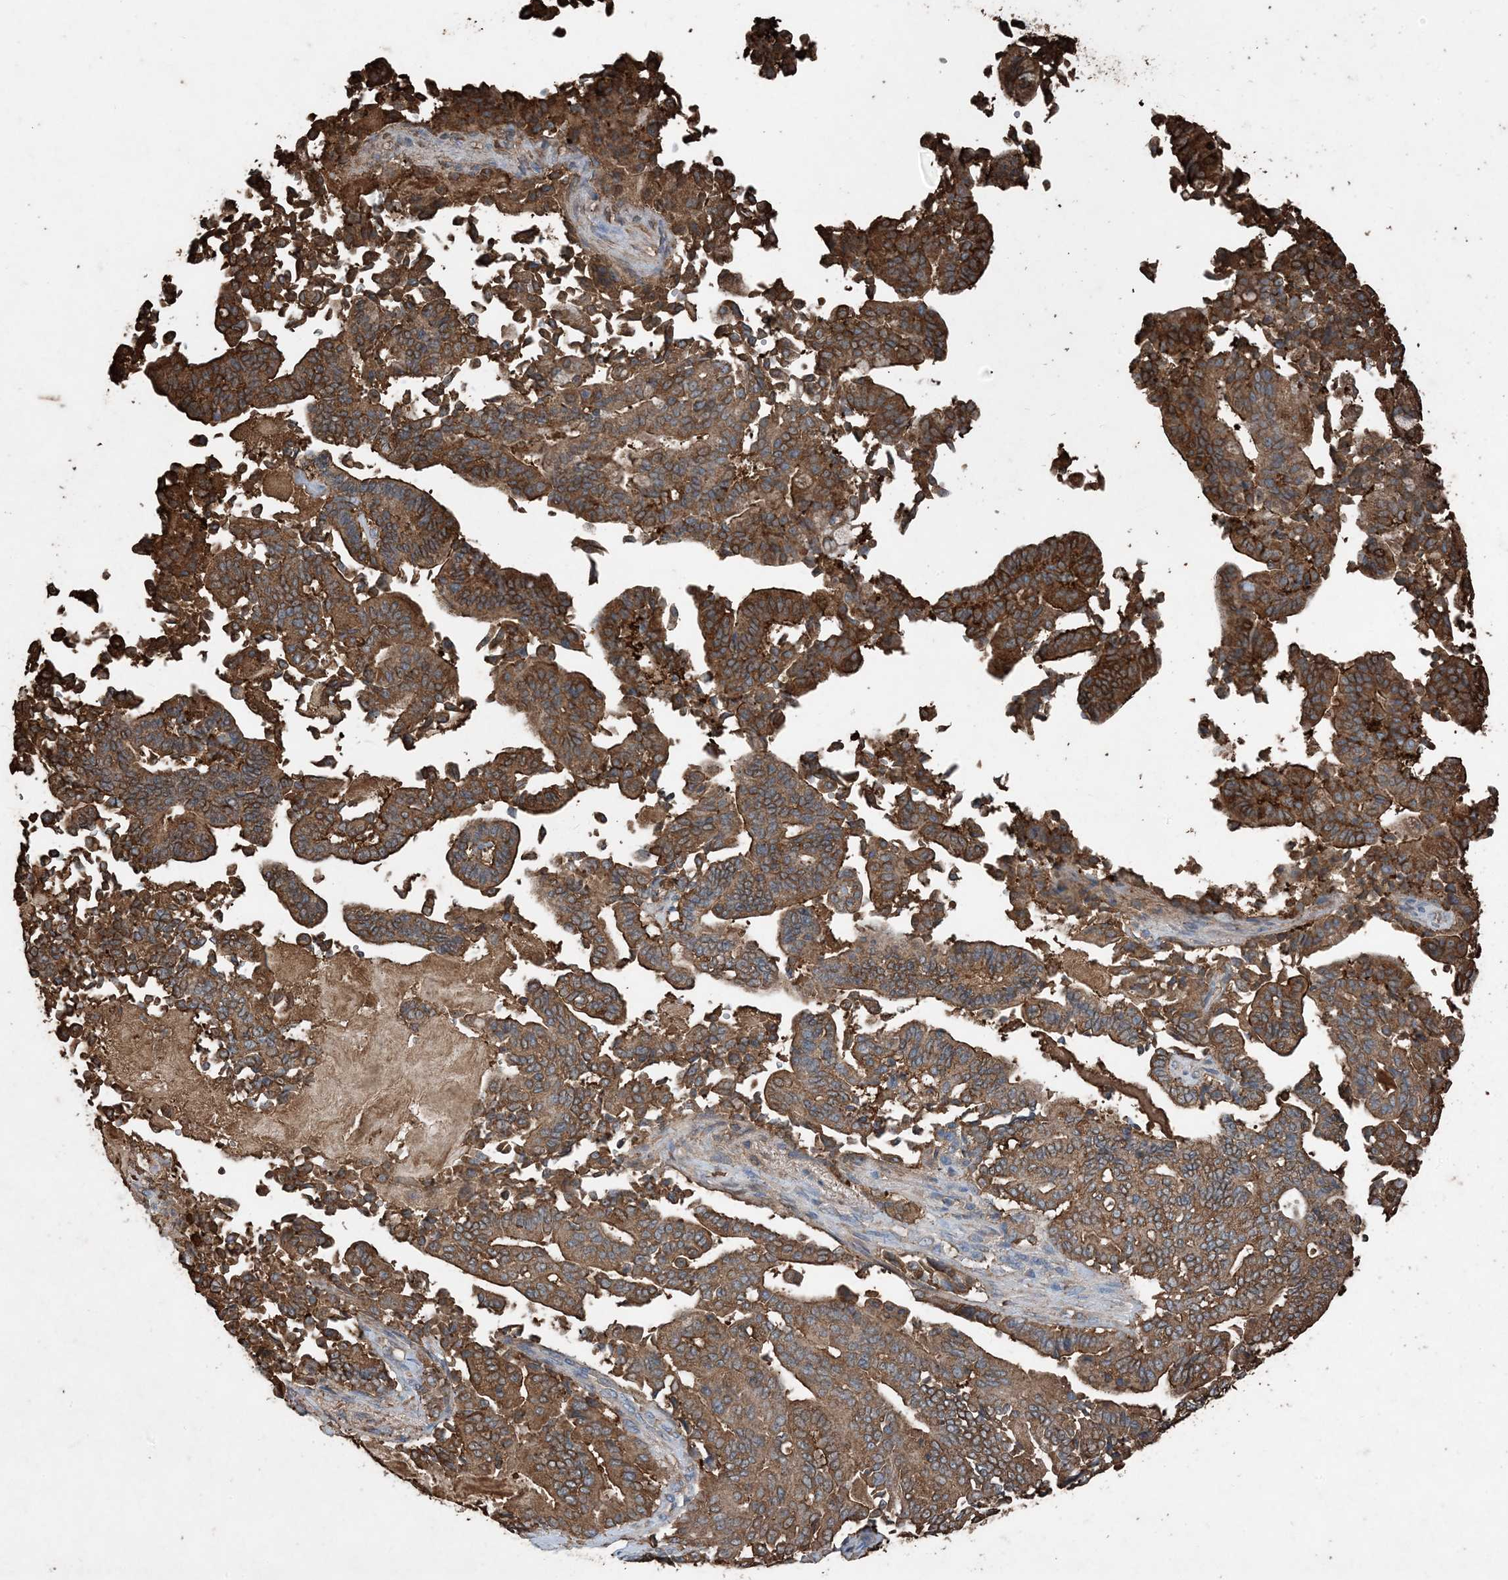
{"staining": {"intensity": "strong", "quantity": ">75%", "location": "cytoplasmic/membranous"}, "tissue": "pancreatic cancer", "cell_type": "Tumor cells", "image_type": "cancer", "snomed": [{"axis": "morphology", "description": "Normal tissue, NOS"}, {"axis": "morphology", "description": "Adenocarcinoma, NOS"}, {"axis": "topography", "description": "Pancreas"}], "caption": "About >75% of tumor cells in human pancreatic cancer (adenocarcinoma) exhibit strong cytoplasmic/membranous protein staining as visualized by brown immunohistochemical staining.", "gene": "PDIA6", "patient": {"sex": "male", "age": 63}}